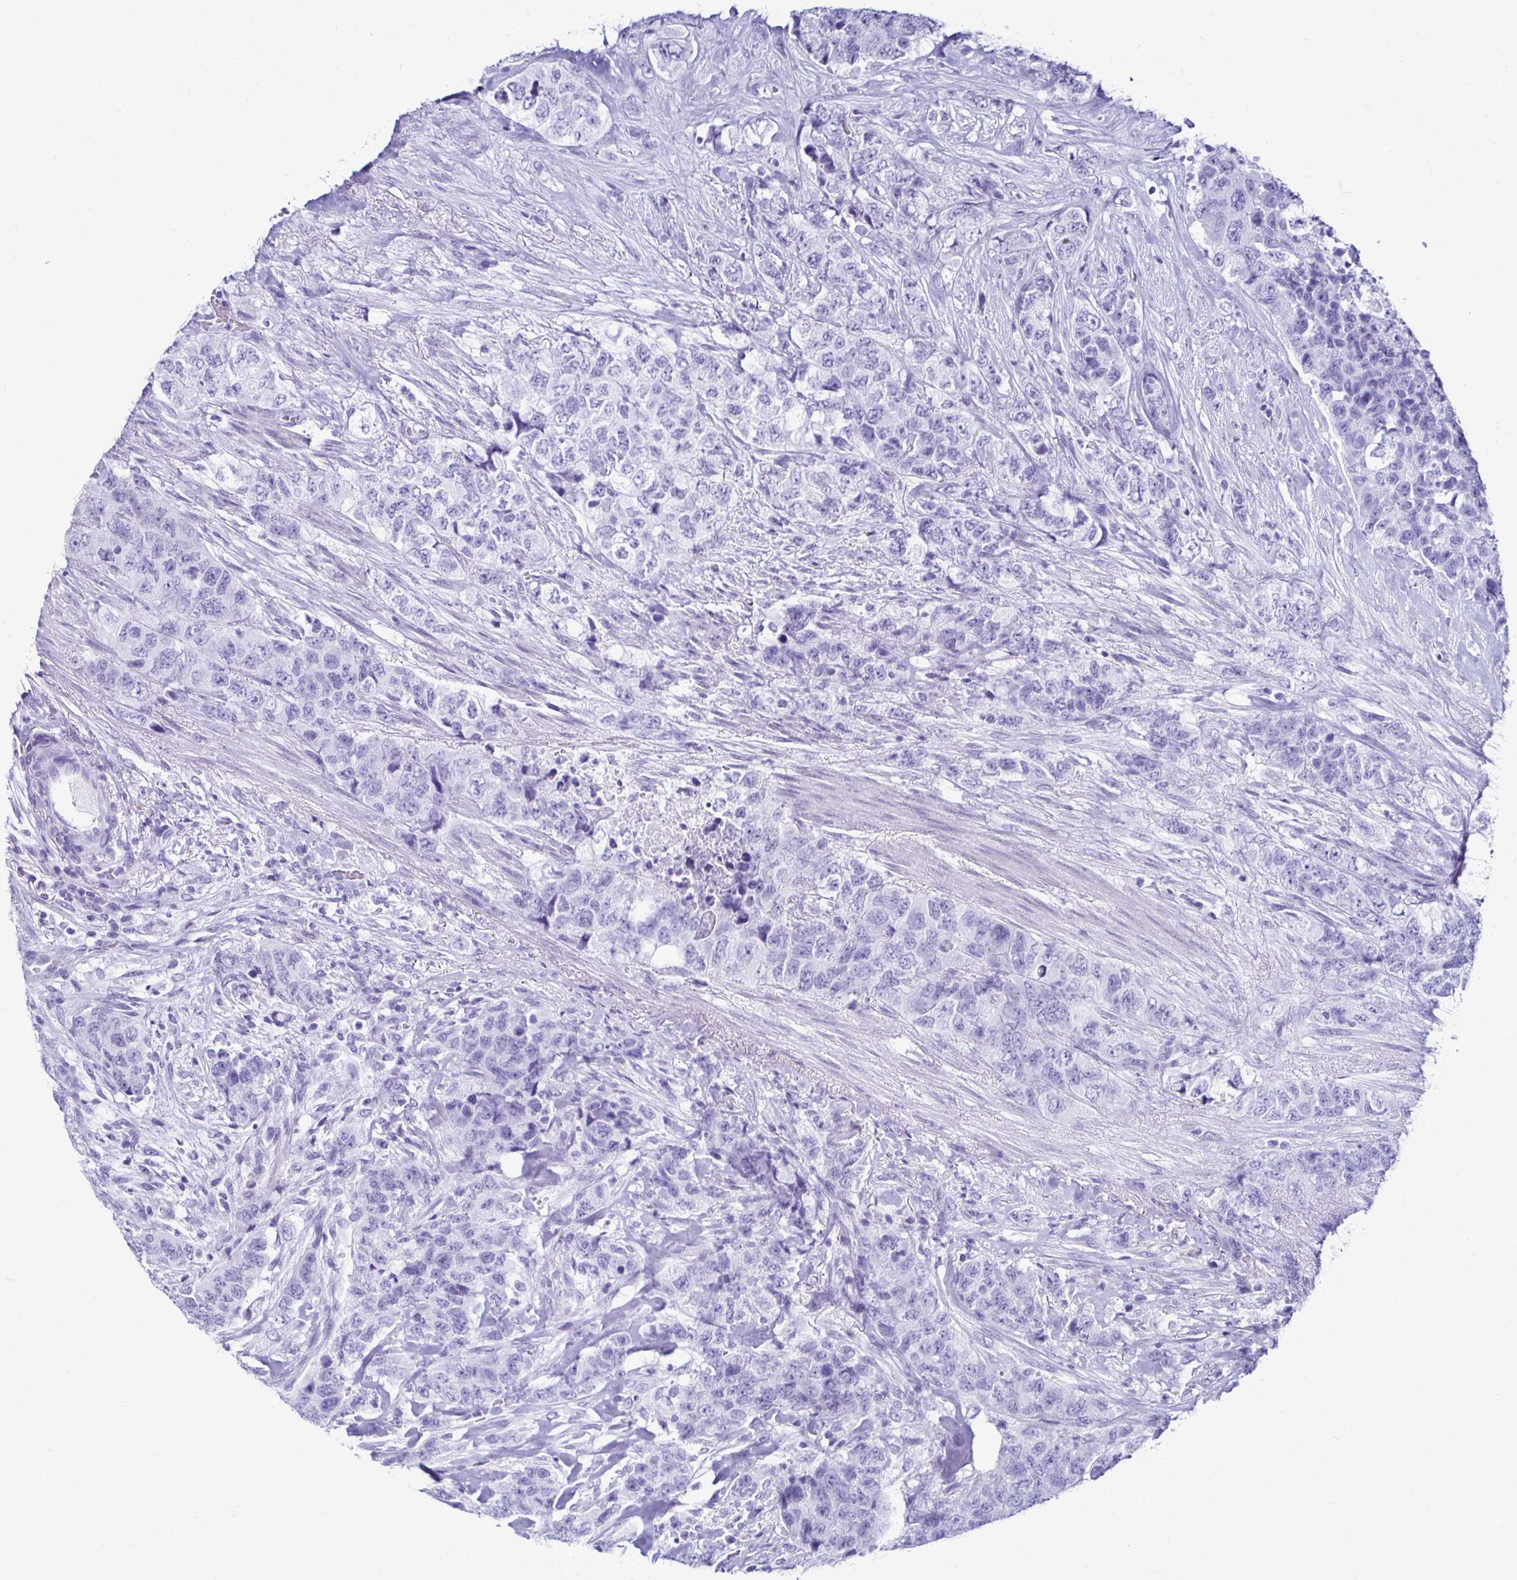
{"staining": {"intensity": "negative", "quantity": "none", "location": "none"}, "tissue": "urothelial cancer", "cell_type": "Tumor cells", "image_type": "cancer", "snomed": [{"axis": "morphology", "description": "Urothelial carcinoma, High grade"}, {"axis": "topography", "description": "Urinary bladder"}], "caption": "This image is of high-grade urothelial carcinoma stained with immunohistochemistry (IHC) to label a protein in brown with the nuclei are counter-stained blue. There is no staining in tumor cells.", "gene": "CST5", "patient": {"sex": "female", "age": 78}}